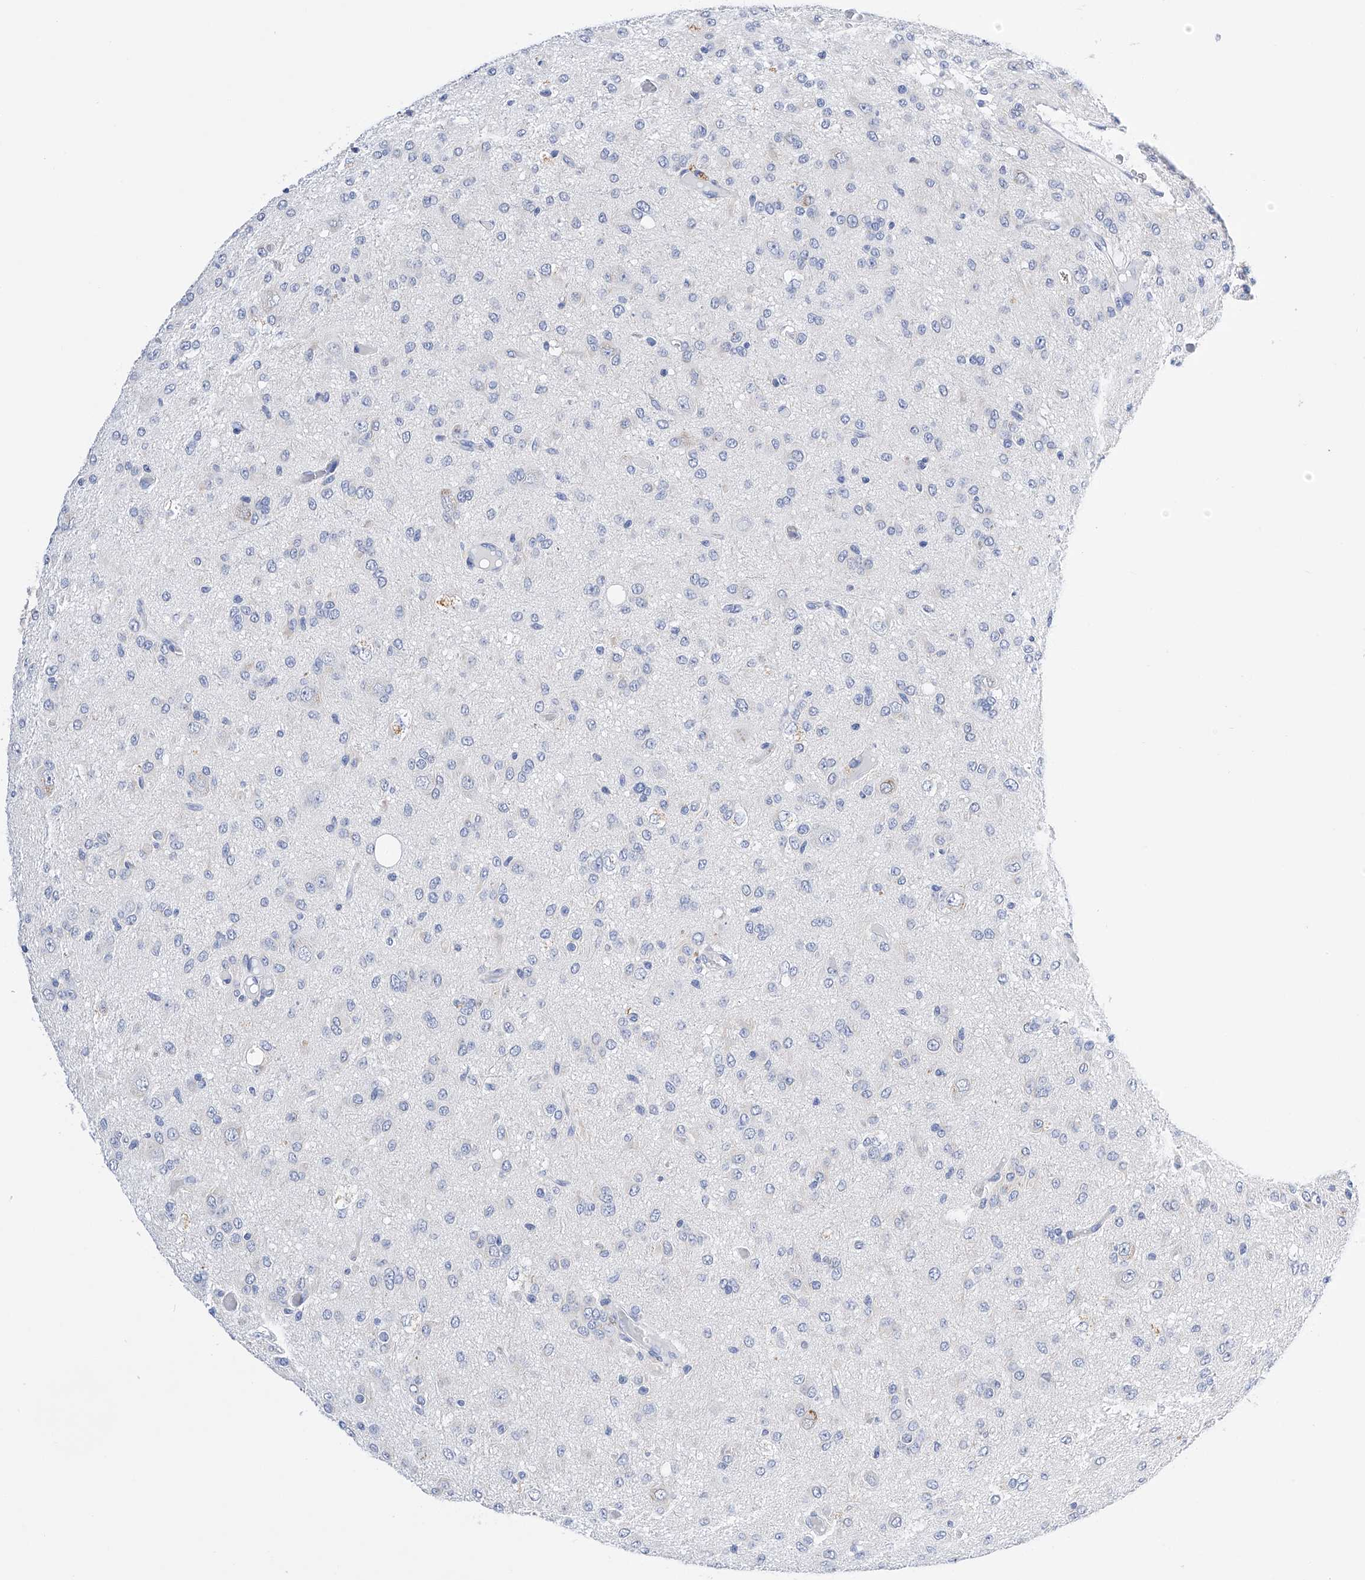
{"staining": {"intensity": "negative", "quantity": "none", "location": "none"}, "tissue": "glioma", "cell_type": "Tumor cells", "image_type": "cancer", "snomed": [{"axis": "morphology", "description": "Glioma, malignant, High grade"}, {"axis": "topography", "description": "Brain"}], "caption": "This histopathology image is of malignant glioma (high-grade) stained with IHC to label a protein in brown with the nuclei are counter-stained blue. There is no staining in tumor cells.", "gene": "PDIA5", "patient": {"sex": "female", "age": 59}}